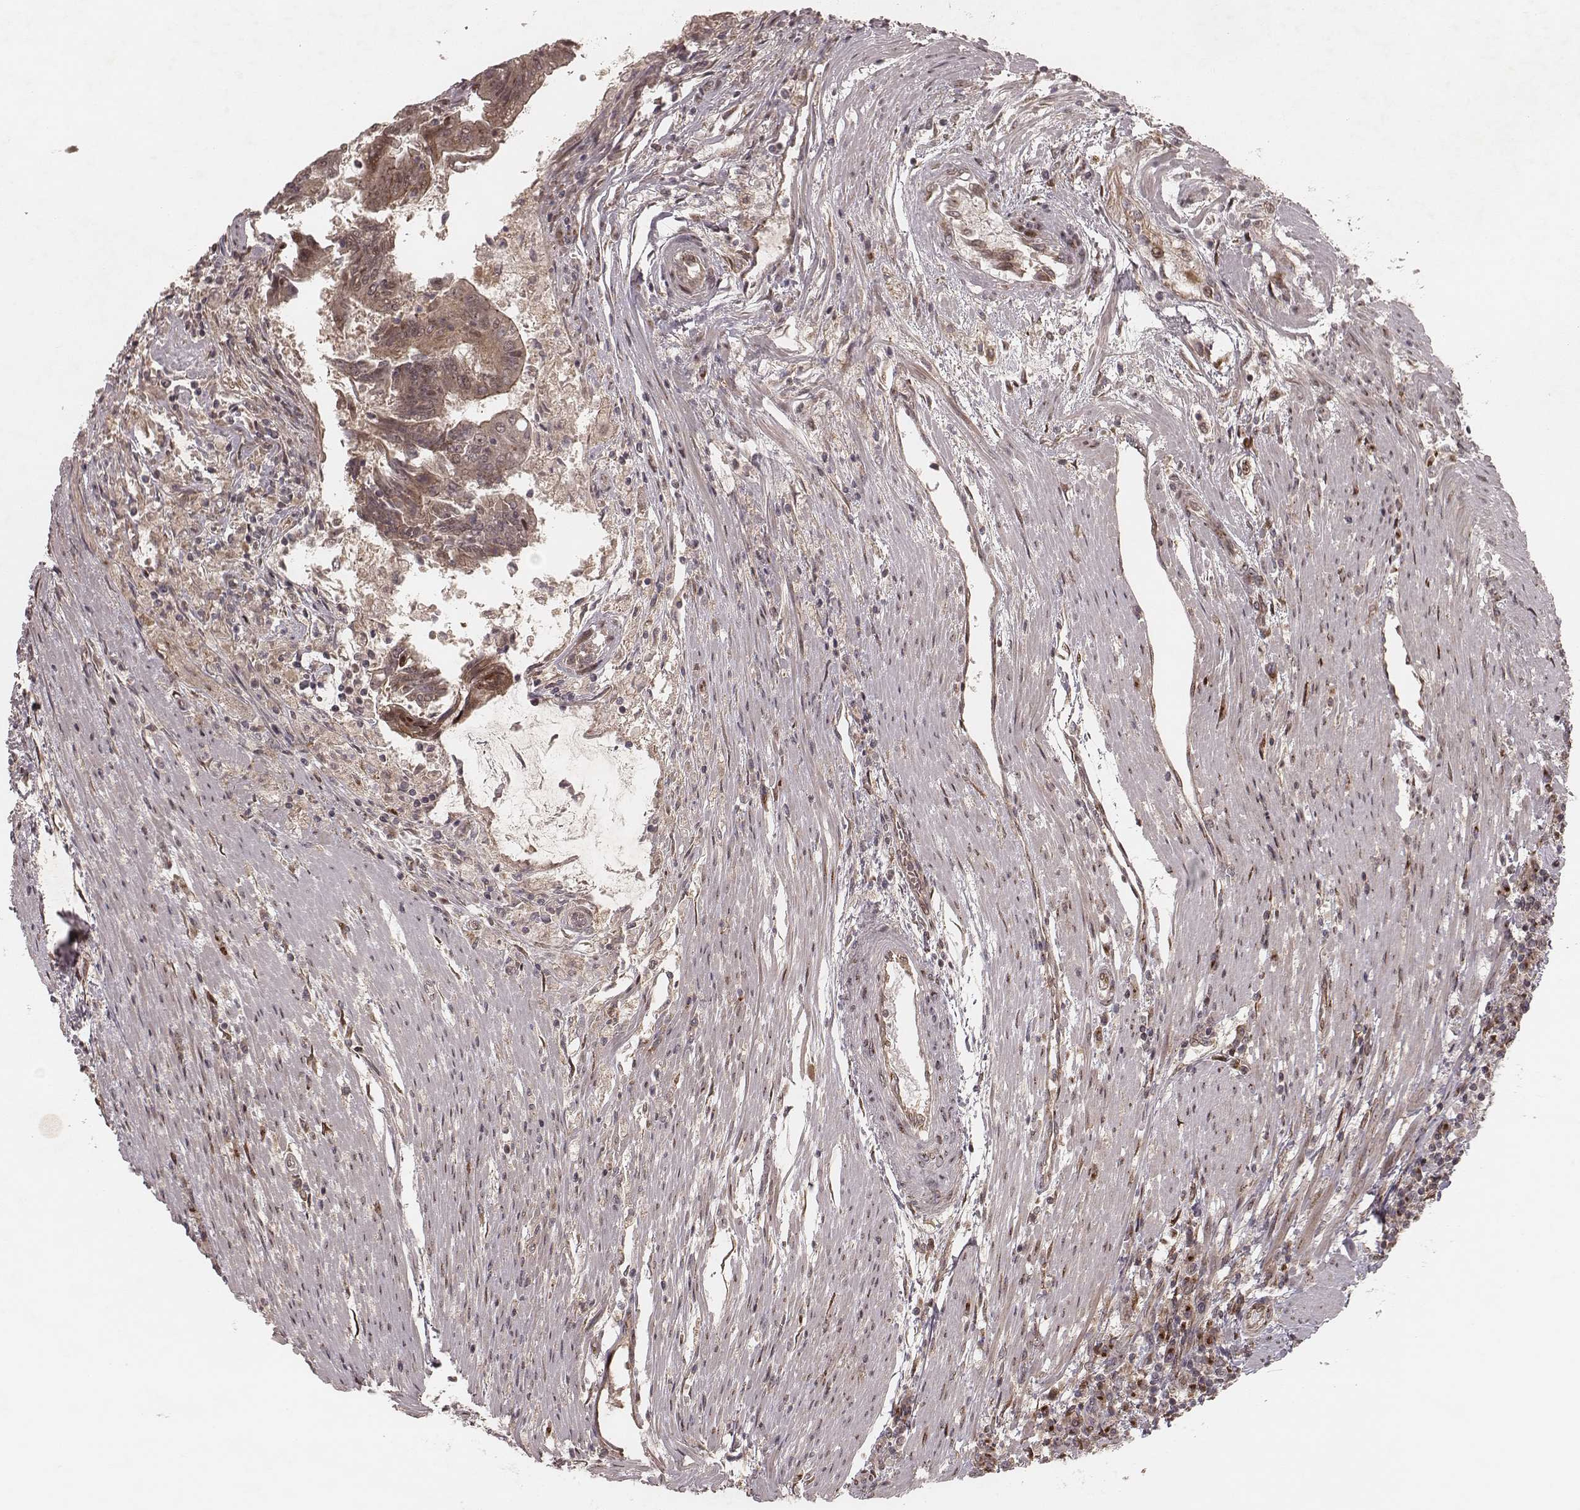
{"staining": {"intensity": "moderate", "quantity": ">75%", "location": "cytoplasmic/membranous"}, "tissue": "colorectal cancer", "cell_type": "Tumor cells", "image_type": "cancer", "snomed": [{"axis": "morphology", "description": "Adenocarcinoma, NOS"}, {"axis": "topography", "description": "Colon"}], "caption": "Colorectal cancer (adenocarcinoma) stained with a protein marker exhibits moderate staining in tumor cells.", "gene": "MYO19", "patient": {"sex": "female", "age": 70}}